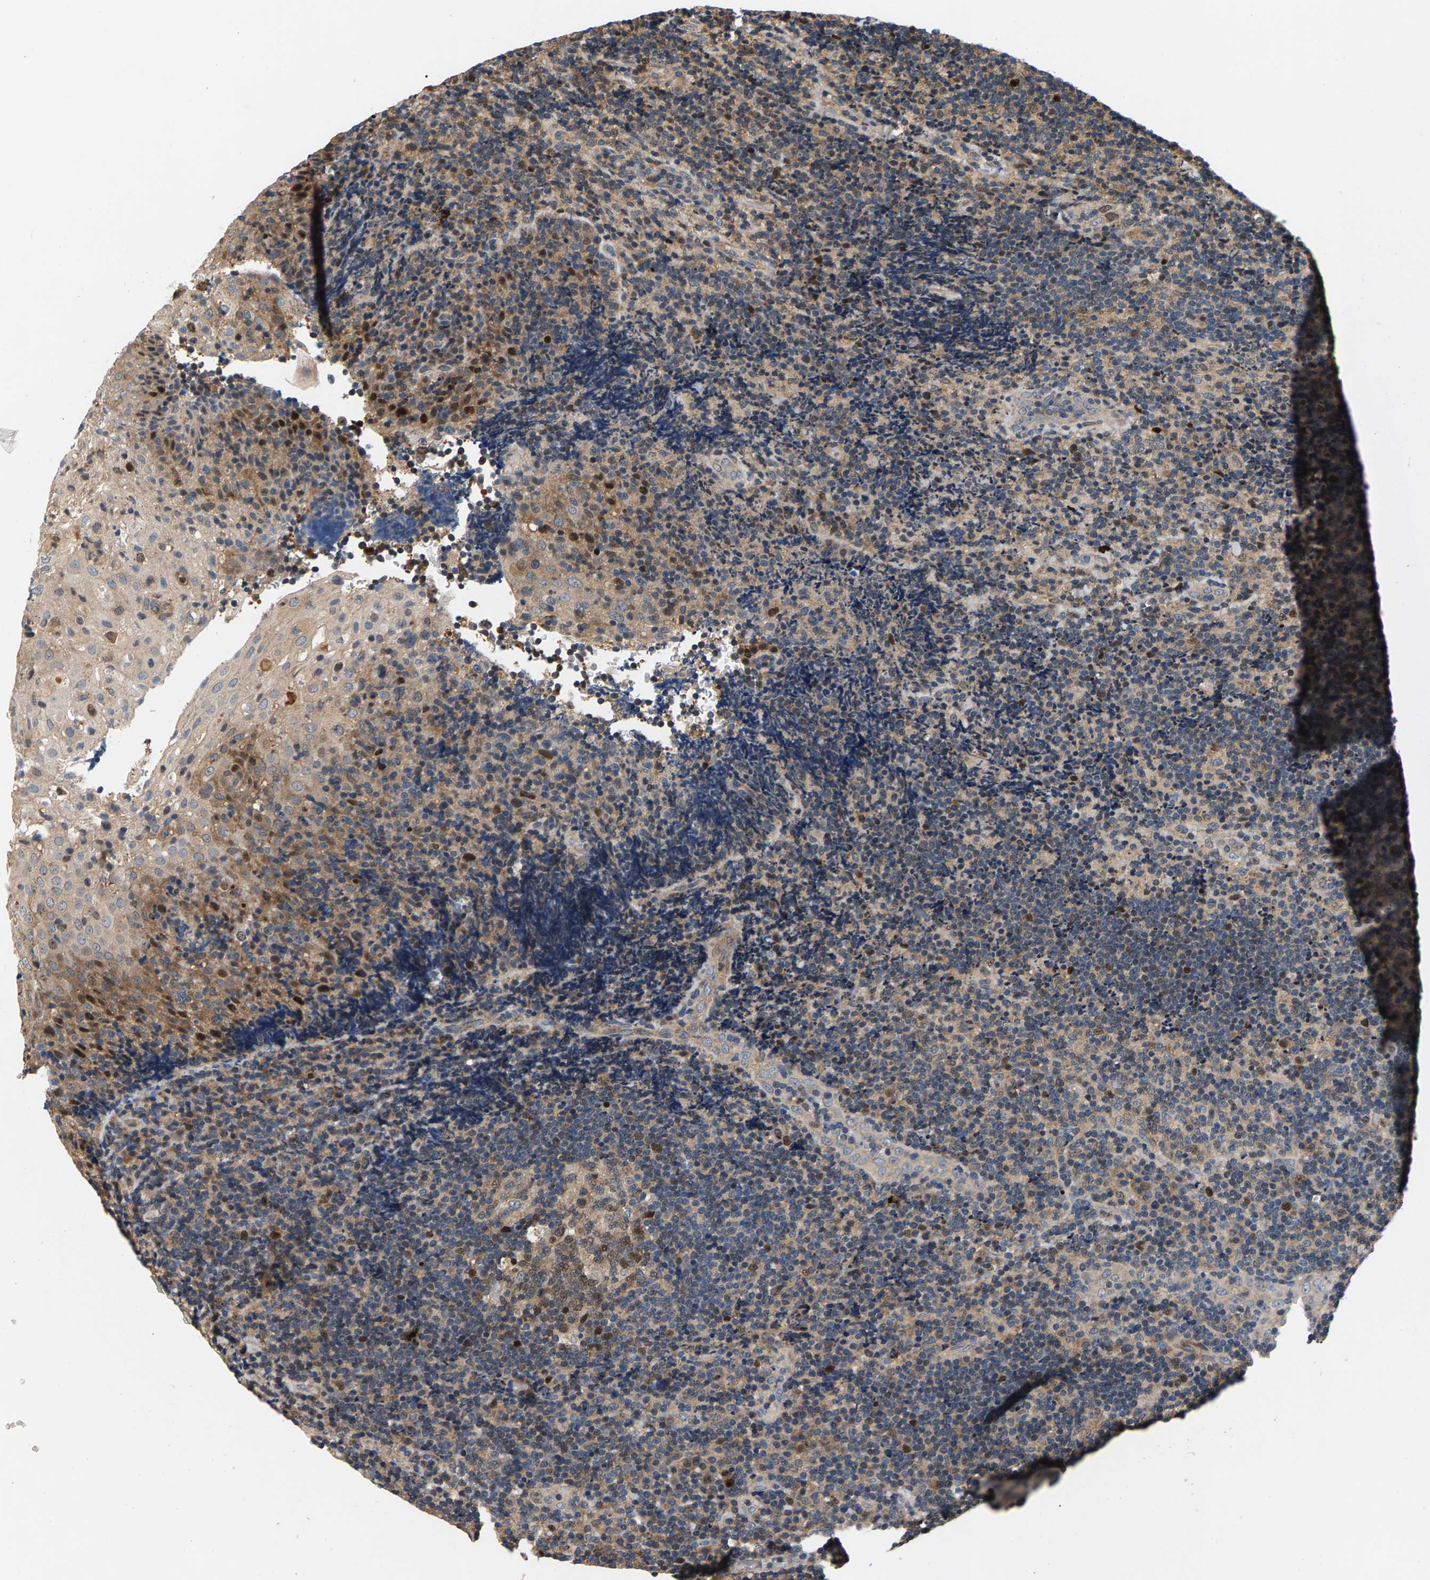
{"staining": {"intensity": "weak", "quantity": "<25%", "location": "cytoplasmic/membranous,nuclear"}, "tissue": "lymphoma", "cell_type": "Tumor cells", "image_type": "cancer", "snomed": [{"axis": "morphology", "description": "Malignant lymphoma, non-Hodgkin's type, High grade"}, {"axis": "topography", "description": "Tonsil"}], "caption": "DAB (3,3'-diaminobenzidine) immunohistochemical staining of human malignant lymphoma, non-Hodgkin's type (high-grade) exhibits no significant expression in tumor cells.", "gene": "FAM78A", "patient": {"sex": "female", "age": 36}}